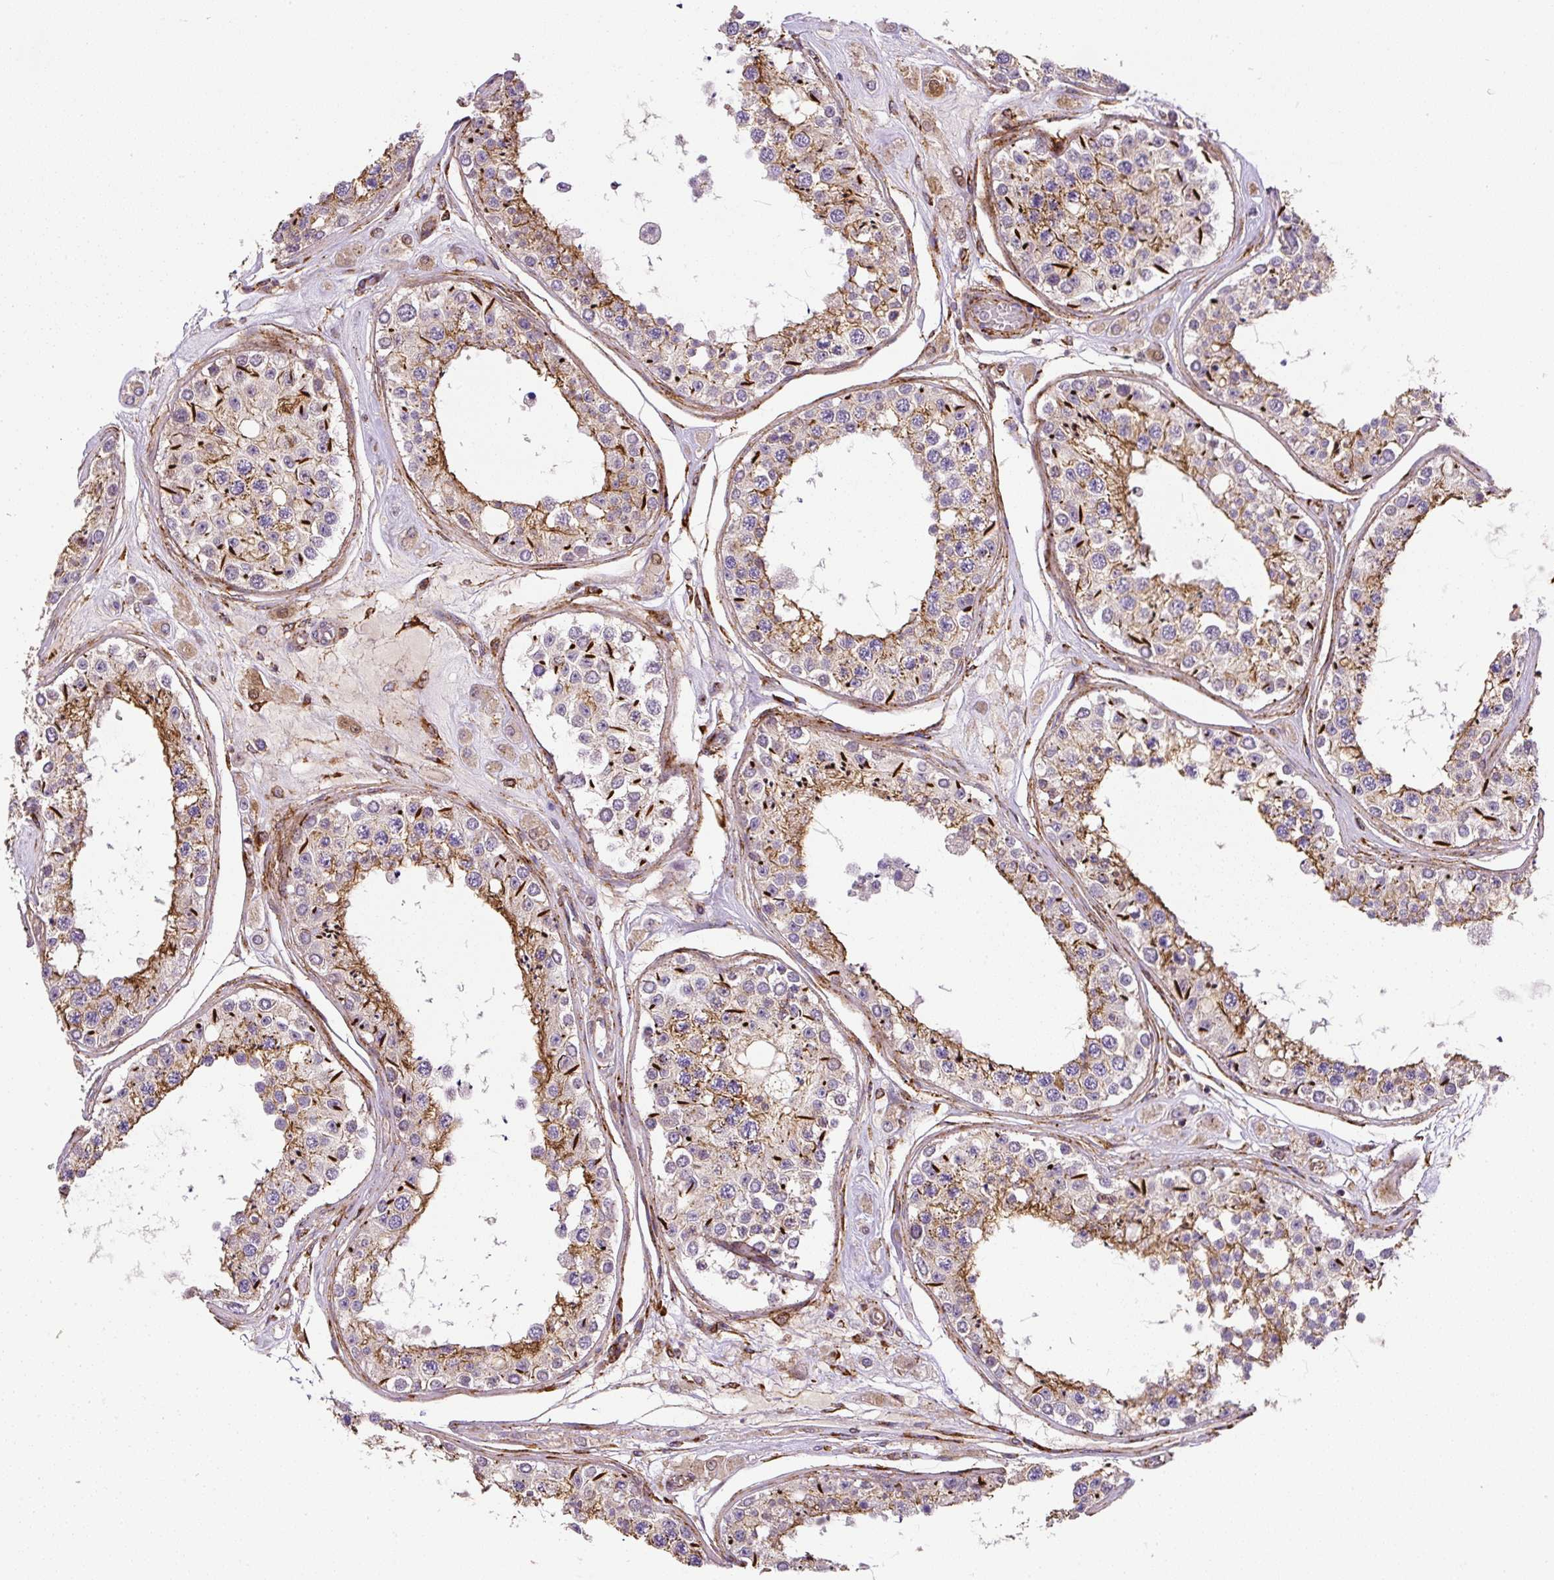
{"staining": {"intensity": "moderate", "quantity": "25%-75%", "location": "cytoplasmic/membranous"}, "tissue": "testis", "cell_type": "Cells in seminiferous ducts", "image_type": "normal", "snomed": [{"axis": "morphology", "description": "Normal tissue, NOS"}, {"axis": "topography", "description": "Testis"}], "caption": "Immunohistochemistry (IHC) micrograph of normal human testis stained for a protein (brown), which reveals medium levels of moderate cytoplasmic/membranous positivity in about 25%-75% of cells in seminiferous ducts.", "gene": "RNF170", "patient": {"sex": "male", "age": 25}}